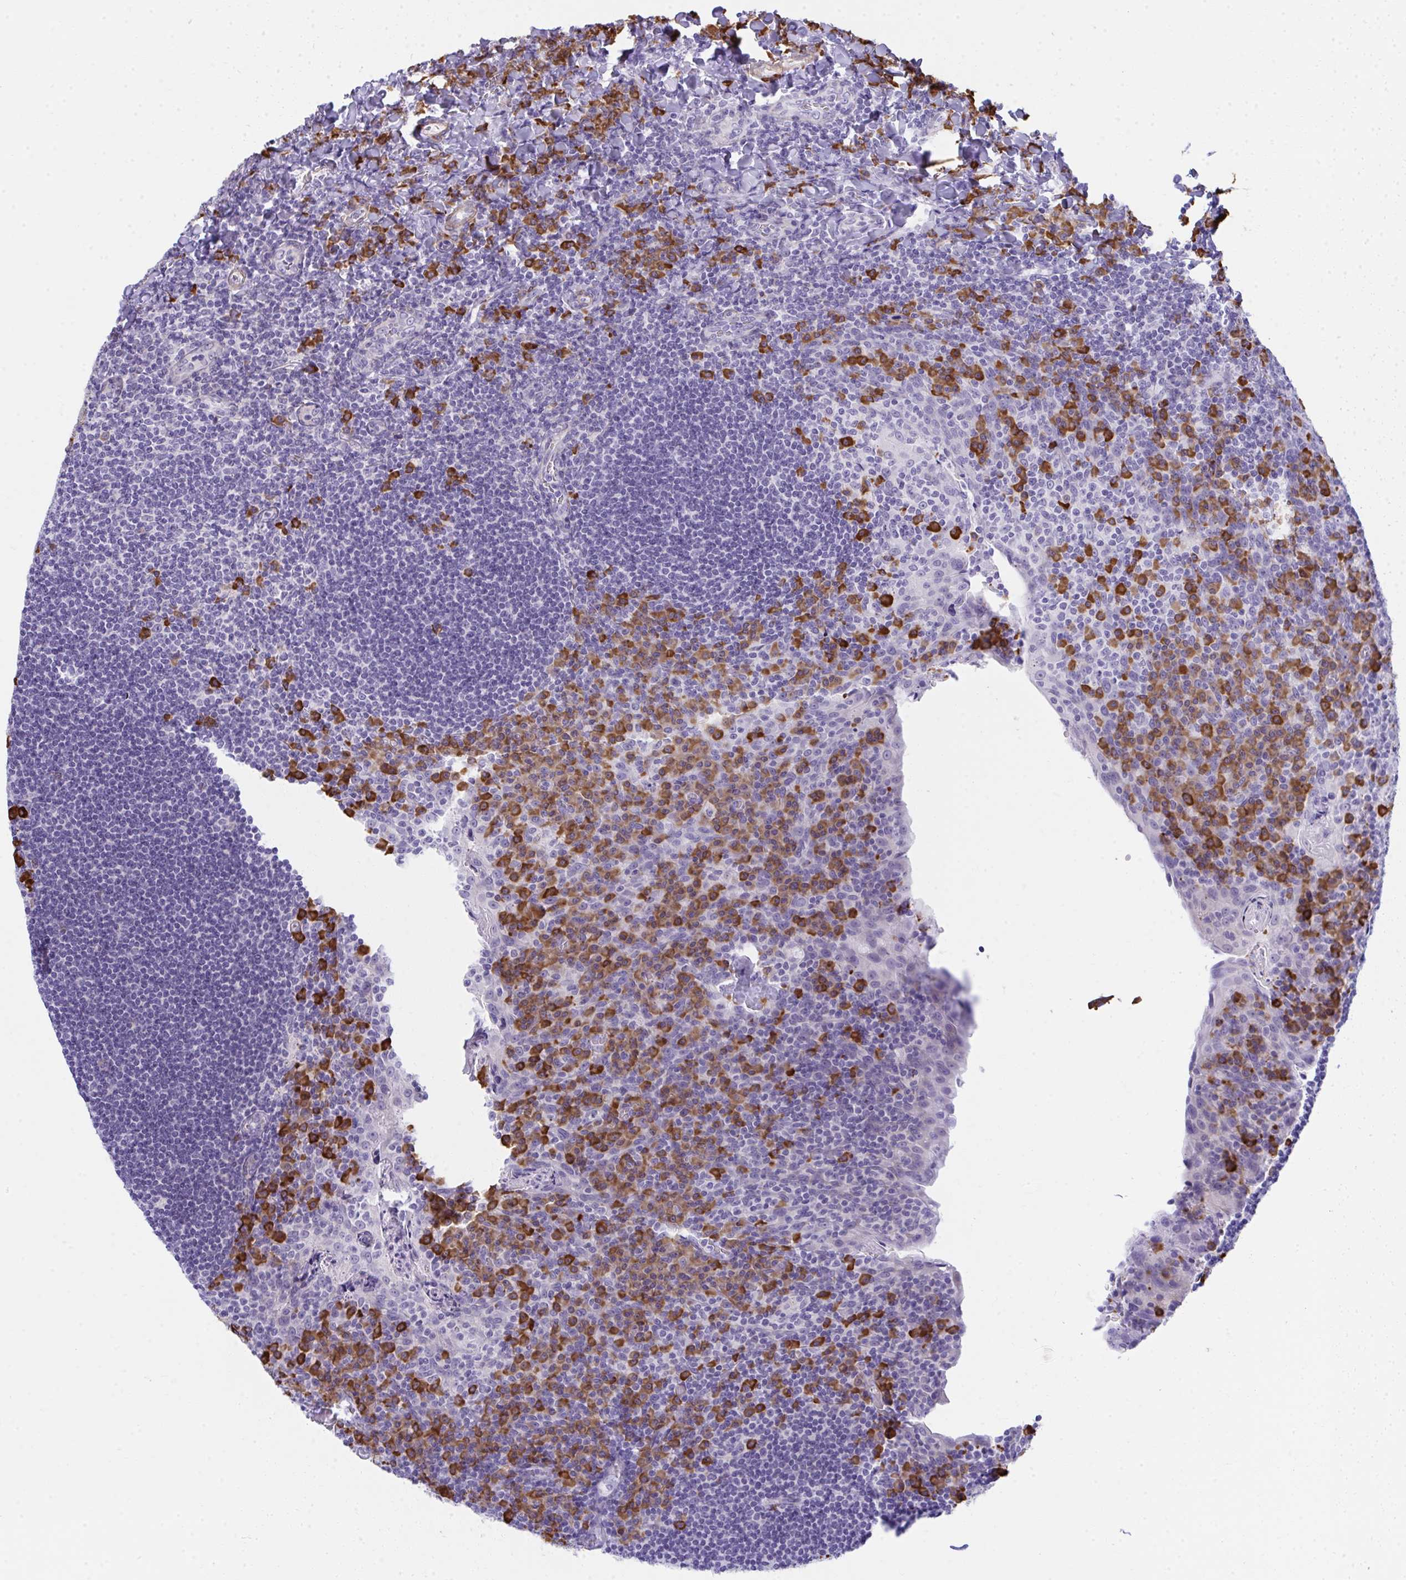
{"staining": {"intensity": "moderate", "quantity": "<25%", "location": "cytoplasmic/membranous"}, "tissue": "tonsil", "cell_type": "Germinal center cells", "image_type": "normal", "snomed": [{"axis": "morphology", "description": "Normal tissue, NOS"}, {"axis": "topography", "description": "Tonsil"}], "caption": "Protein positivity by immunohistochemistry reveals moderate cytoplasmic/membranous expression in approximately <25% of germinal center cells in benign tonsil.", "gene": "PUS7L", "patient": {"sex": "male", "age": 17}}